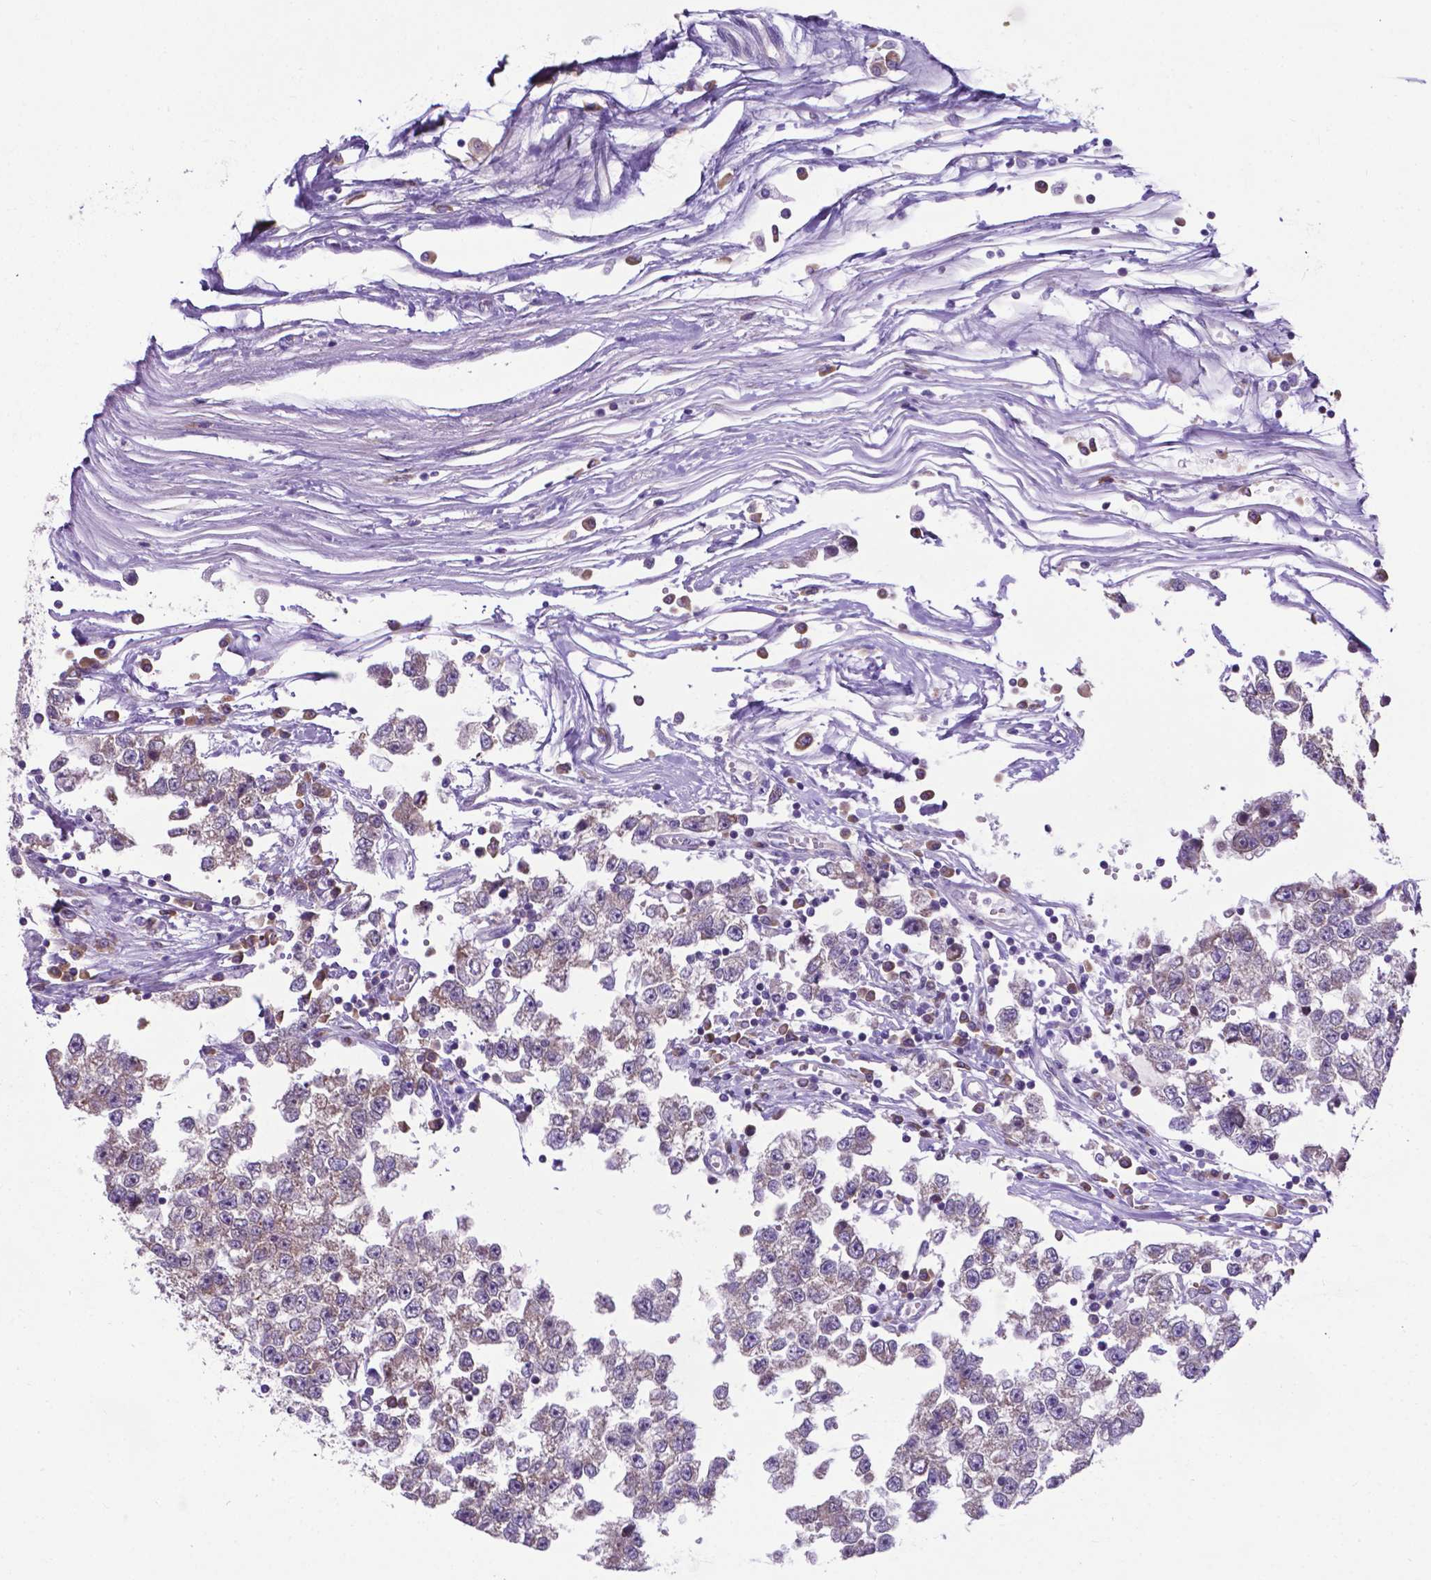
{"staining": {"intensity": "weak", "quantity": ">75%", "location": "cytoplasmic/membranous"}, "tissue": "testis cancer", "cell_type": "Tumor cells", "image_type": "cancer", "snomed": [{"axis": "morphology", "description": "Seminoma, NOS"}, {"axis": "topography", "description": "Testis"}], "caption": "Tumor cells show low levels of weak cytoplasmic/membranous positivity in approximately >75% of cells in testis cancer (seminoma). (brown staining indicates protein expression, while blue staining denotes nuclei).", "gene": "RPL6", "patient": {"sex": "male", "age": 34}}